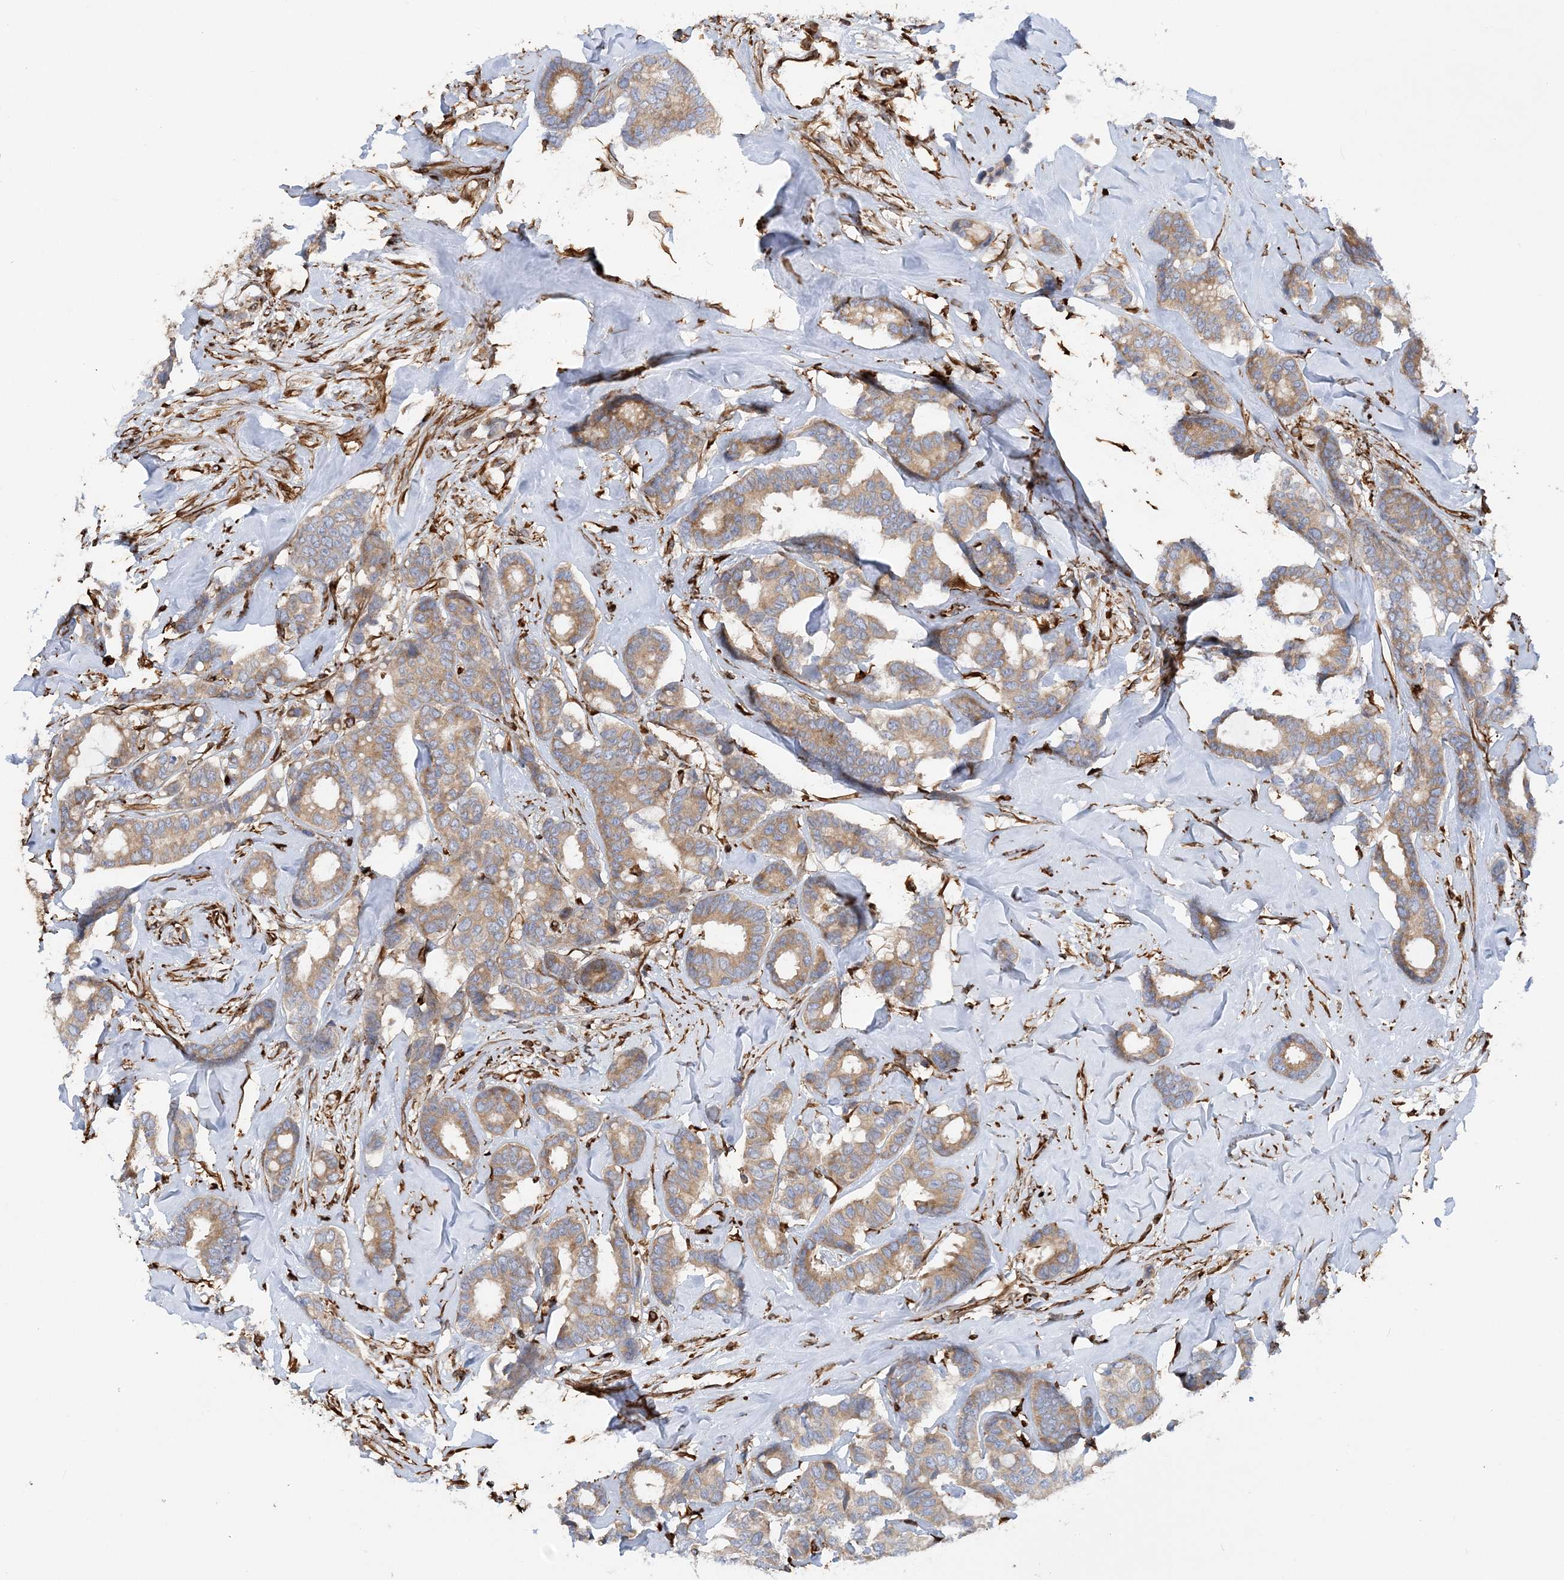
{"staining": {"intensity": "moderate", "quantity": "25%-75%", "location": "cytoplasmic/membranous"}, "tissue": "breast cancer", "cell_type": "Tumor cells", "image_type": "cancer", "snomed": [{"axis": "morphology", "description": "Duct carcinoma"}, {"axis": "topography", "description": "Breast"}], "caption": "Protein staining reveals moderate cytoplasmic/membranous expression in about 25%-75% of tumor cells in breast cancer.", "gene": "FAM114A2", "patient": {"sex": "female", "age": 87}}